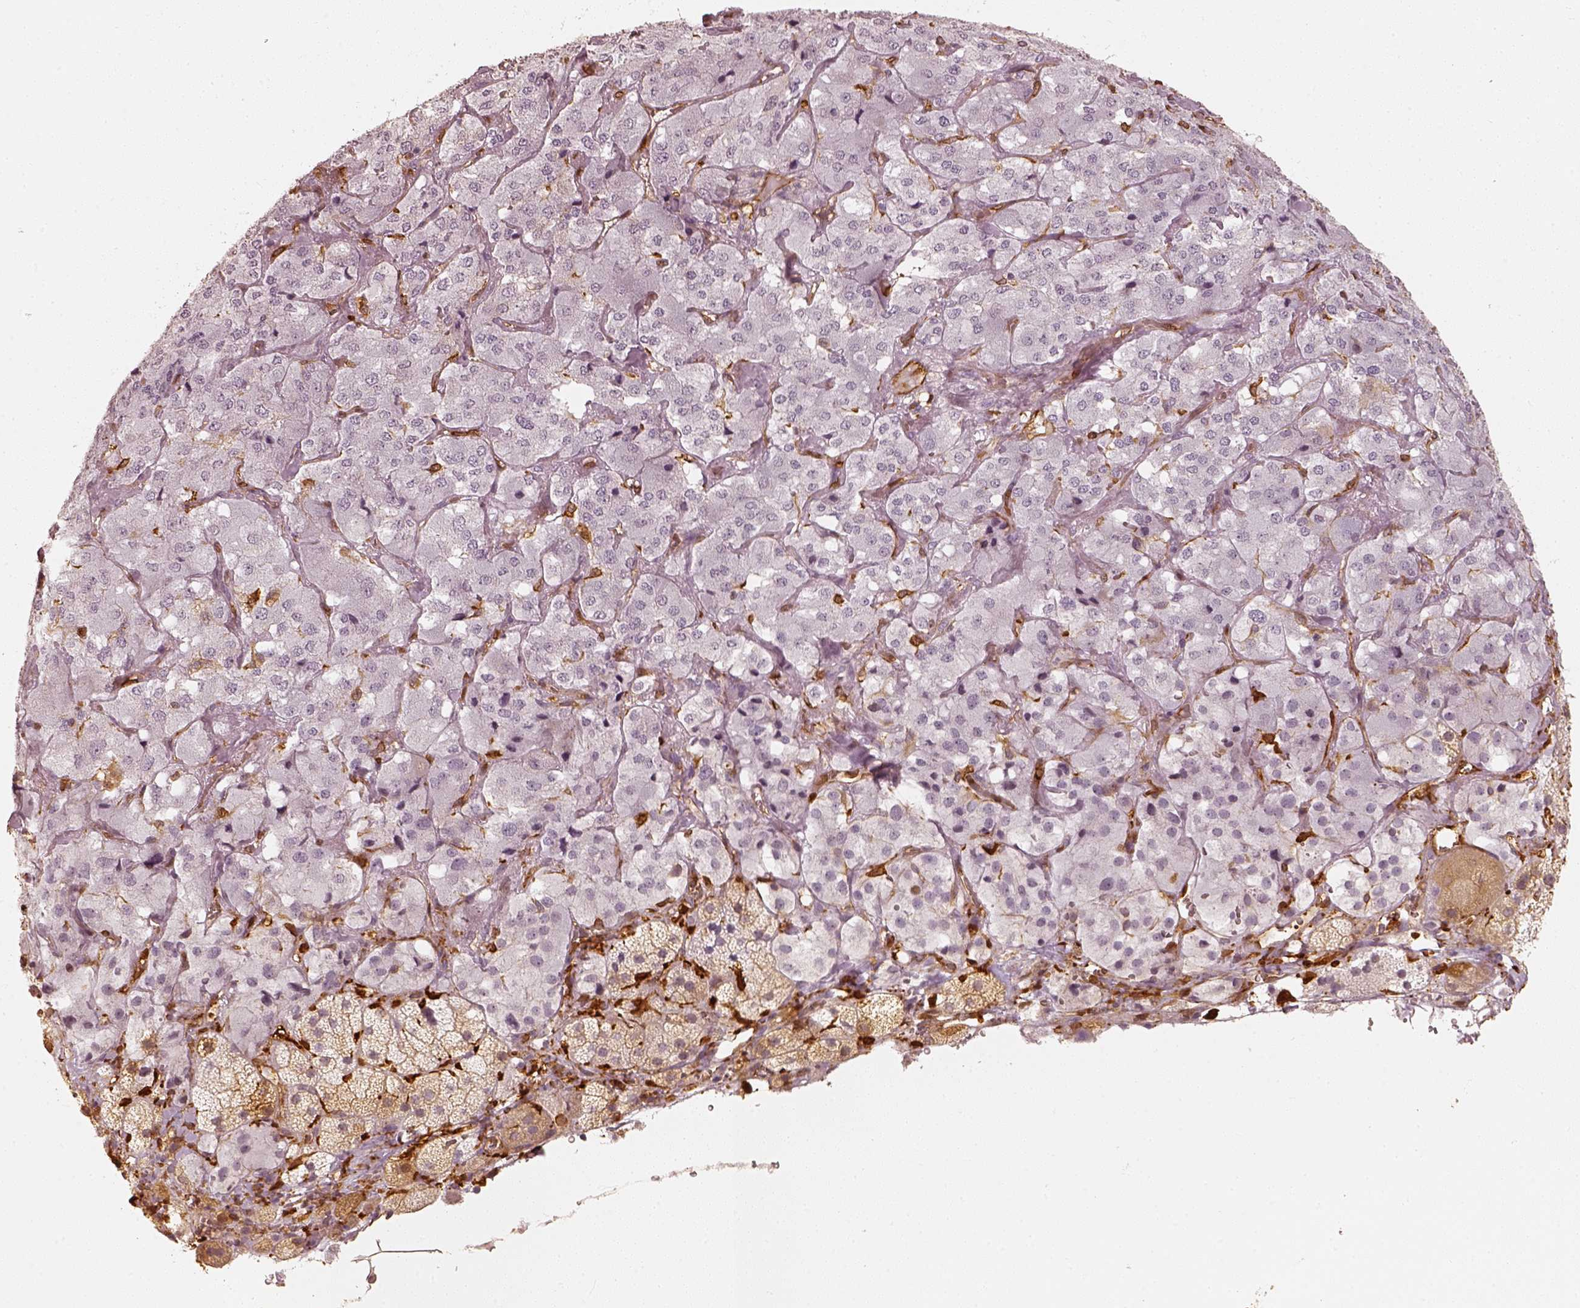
{"staining": {"intensity": "moderate", "quantity": "25%-75%", "location": "cytoplasmic/membranous"}, "tissue": "adrenal gland", "cell_type": "Glandular cells", "image_type": "normal", "snomed": [{"axis": "morphology", "description": "Normal tissue, NOS"}, {"axis": "topography", "description": "Adrenal gland"}], "caption": "Immunohistochemistry (DAB (3,3'-diaminobenzidine)) staining of normal human adrenal gland displays moderate cytoplasmic/membranous protein positivity in approximately 25%-75% of glandular cells. Nuclei are stained in blue.", "gene": "FSCN1", "patient": {"sex": "male", "age": 57}}